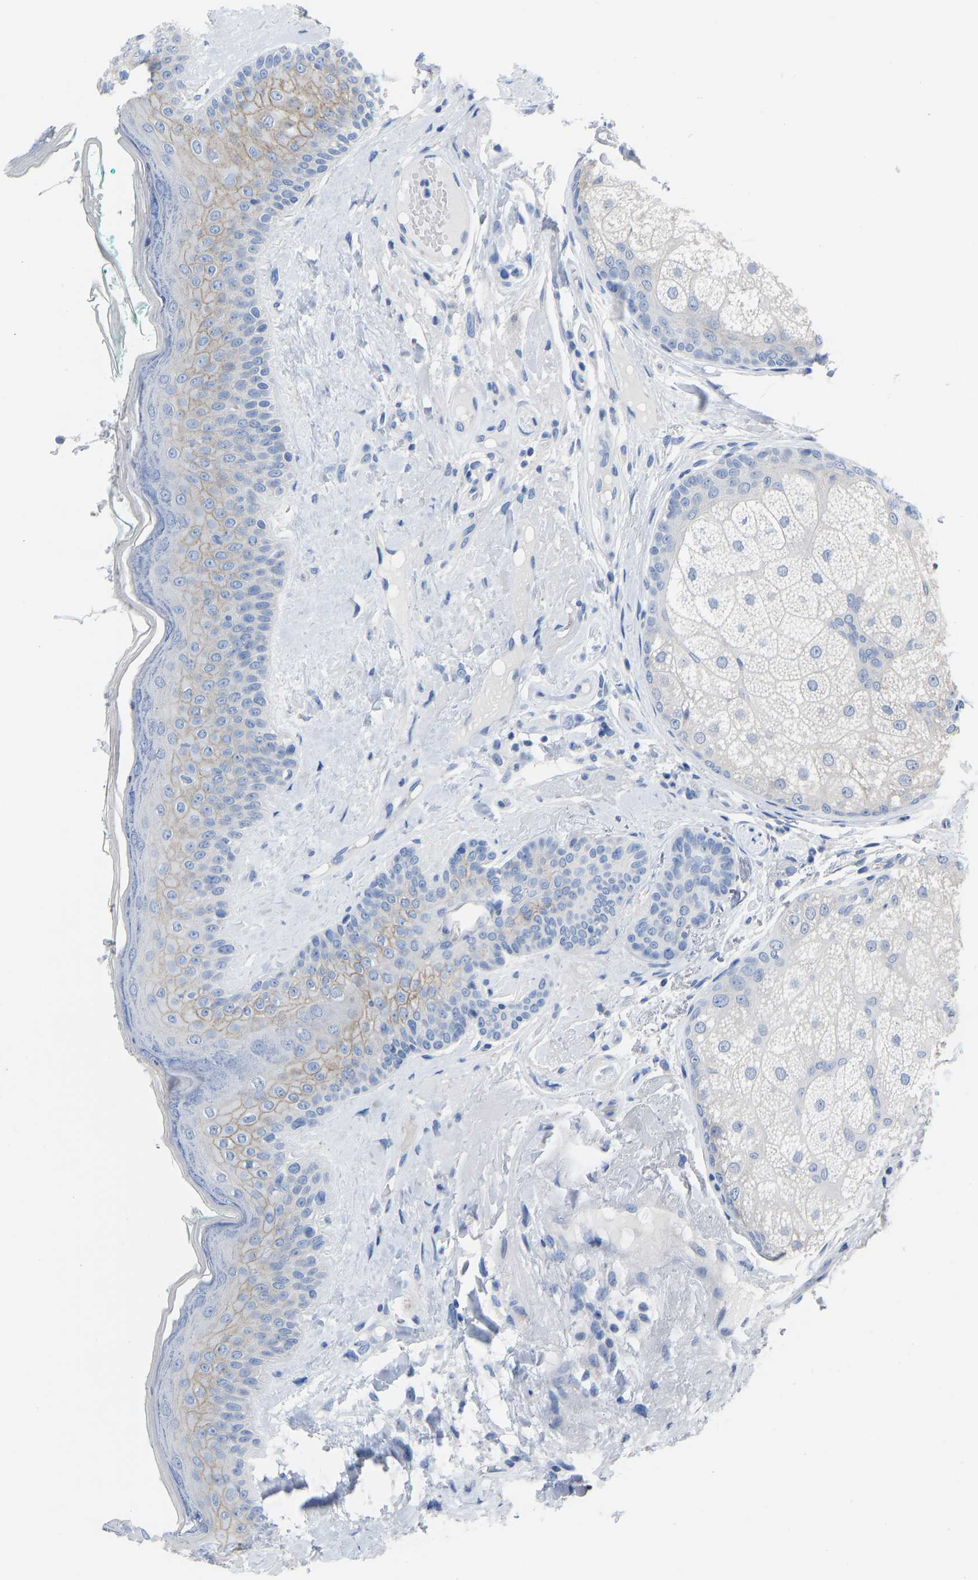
{"staining": {"intensity": "moderate", "quantity": "<25%", "location": "cytoplasmic/membranous"}, "tissue": "oral mucosa", "cell_type": "Squamous epithelial cells", "image_type": "normal", "snomed": [{"axis": "morphology", "description": "Normal tissue, NOS"}, {"axis": "topography", "description": "Skin"}, {"axis": "topography", "description": "Oral tissue"}], "caption": "Protein expression analysis of unremarkable human oral mucosa reveals moderate cytoplasmic/membranous expression in about <25% of squamous epithelial cells. Ihc stains the protein of interest in brown and the nuclei are stained blue.", "gene": "OLIG2", "patient": {"sex": "male", "age": 84}}